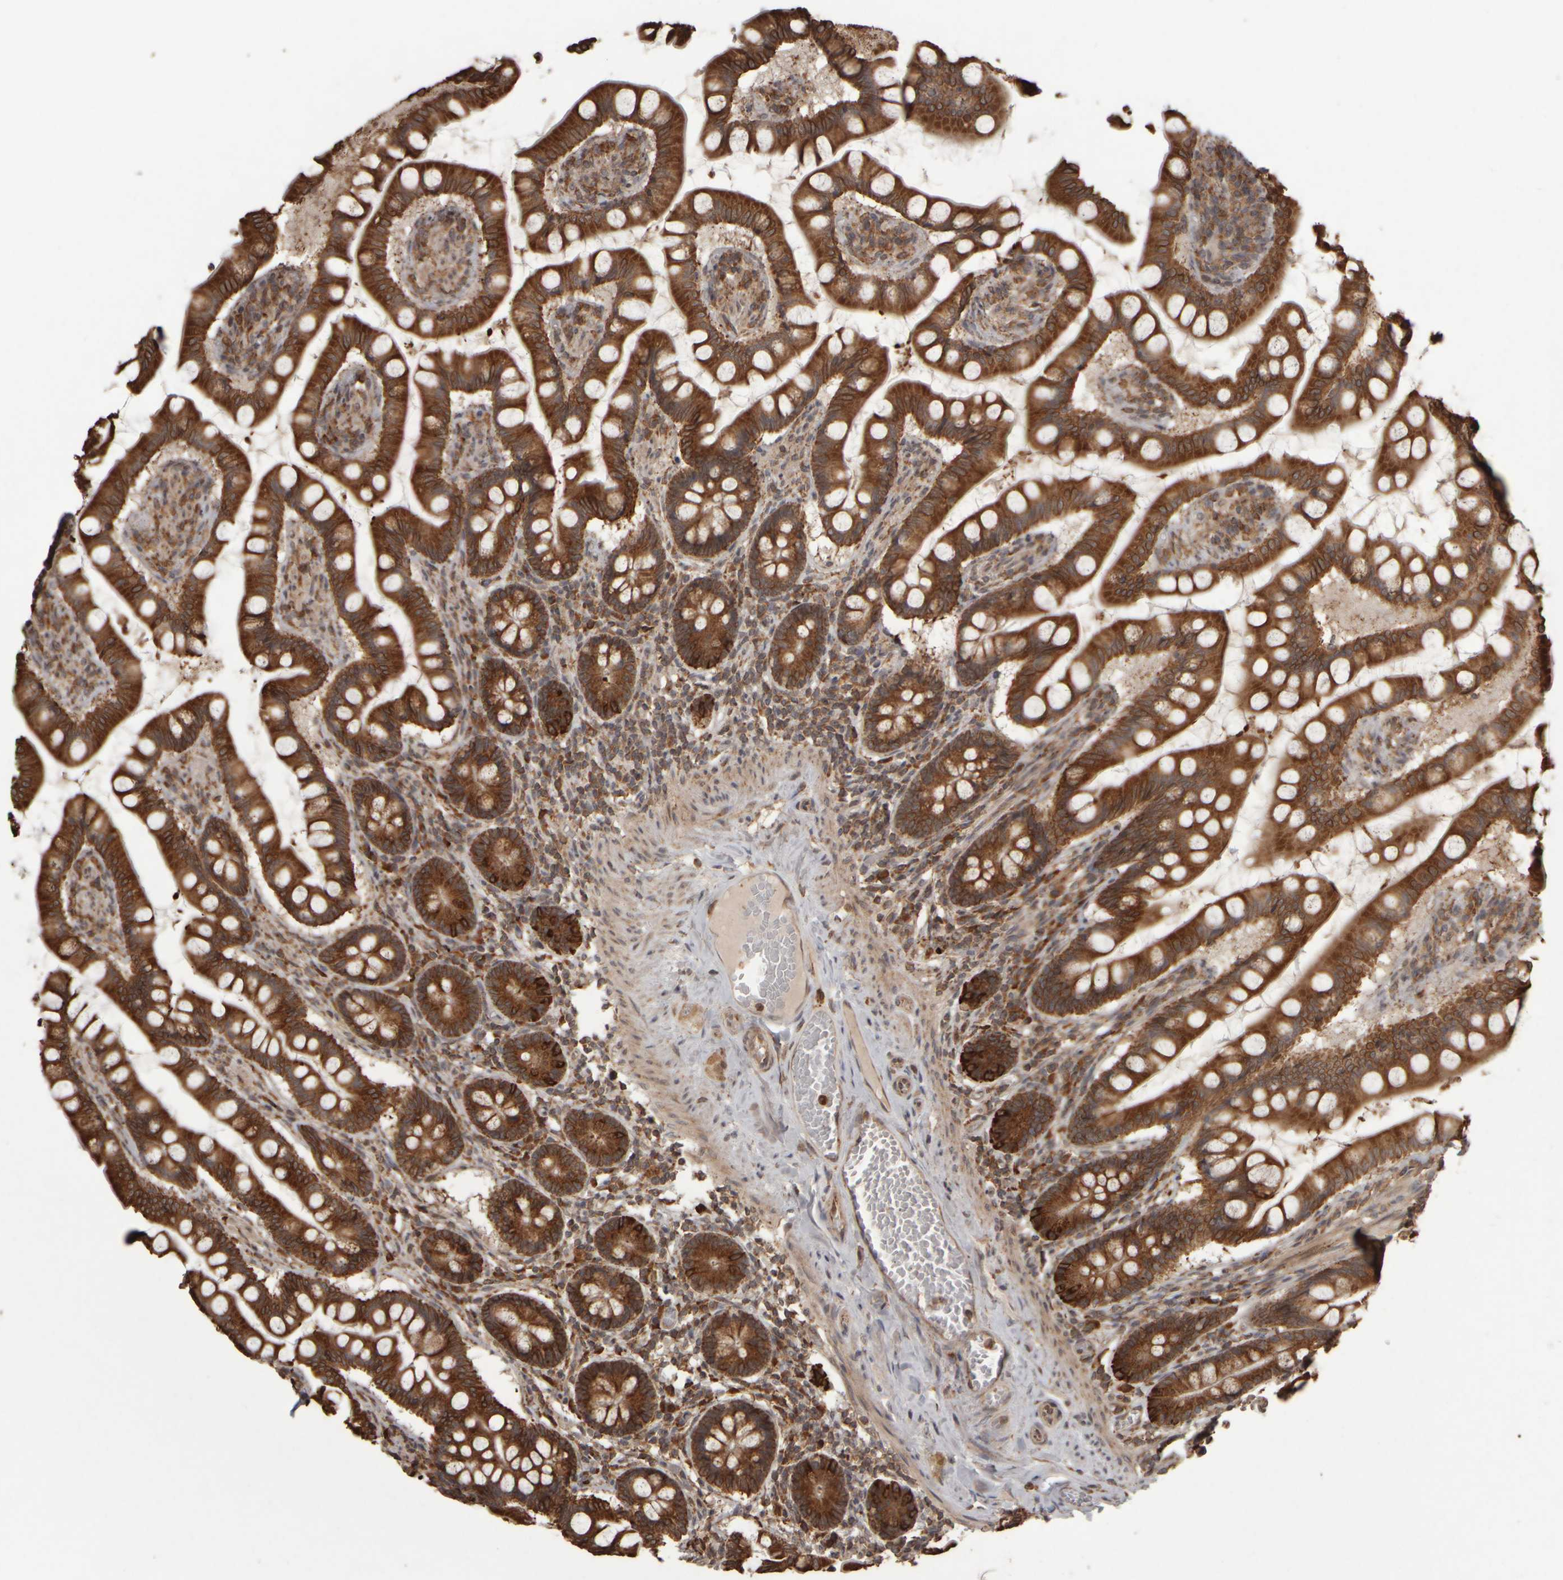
{"staining": {"intensity": "strong", "quantity": ">75%", "location": "cytoplasmic/membranous"}, "tissue": "small intestine", "cell_type": "Glandular cells", "image_type": "normal", "snomed": [{"axis": "morphology", "description": "Normal tissue, NOS"}, {"axis": "topography", "description": "Small intestine"}], "caption": "Immunohistochemistry (IHC) of unremarkable small intestine reveals high levels of strong cytoplasmic/membranous positivity in about >75% of glandular cells. Immunohistochemistry stains the protein in brown and the nuclei are stained blue.", "gene": "AGBL3", "patient": {"sex": "male", "age": 41}}